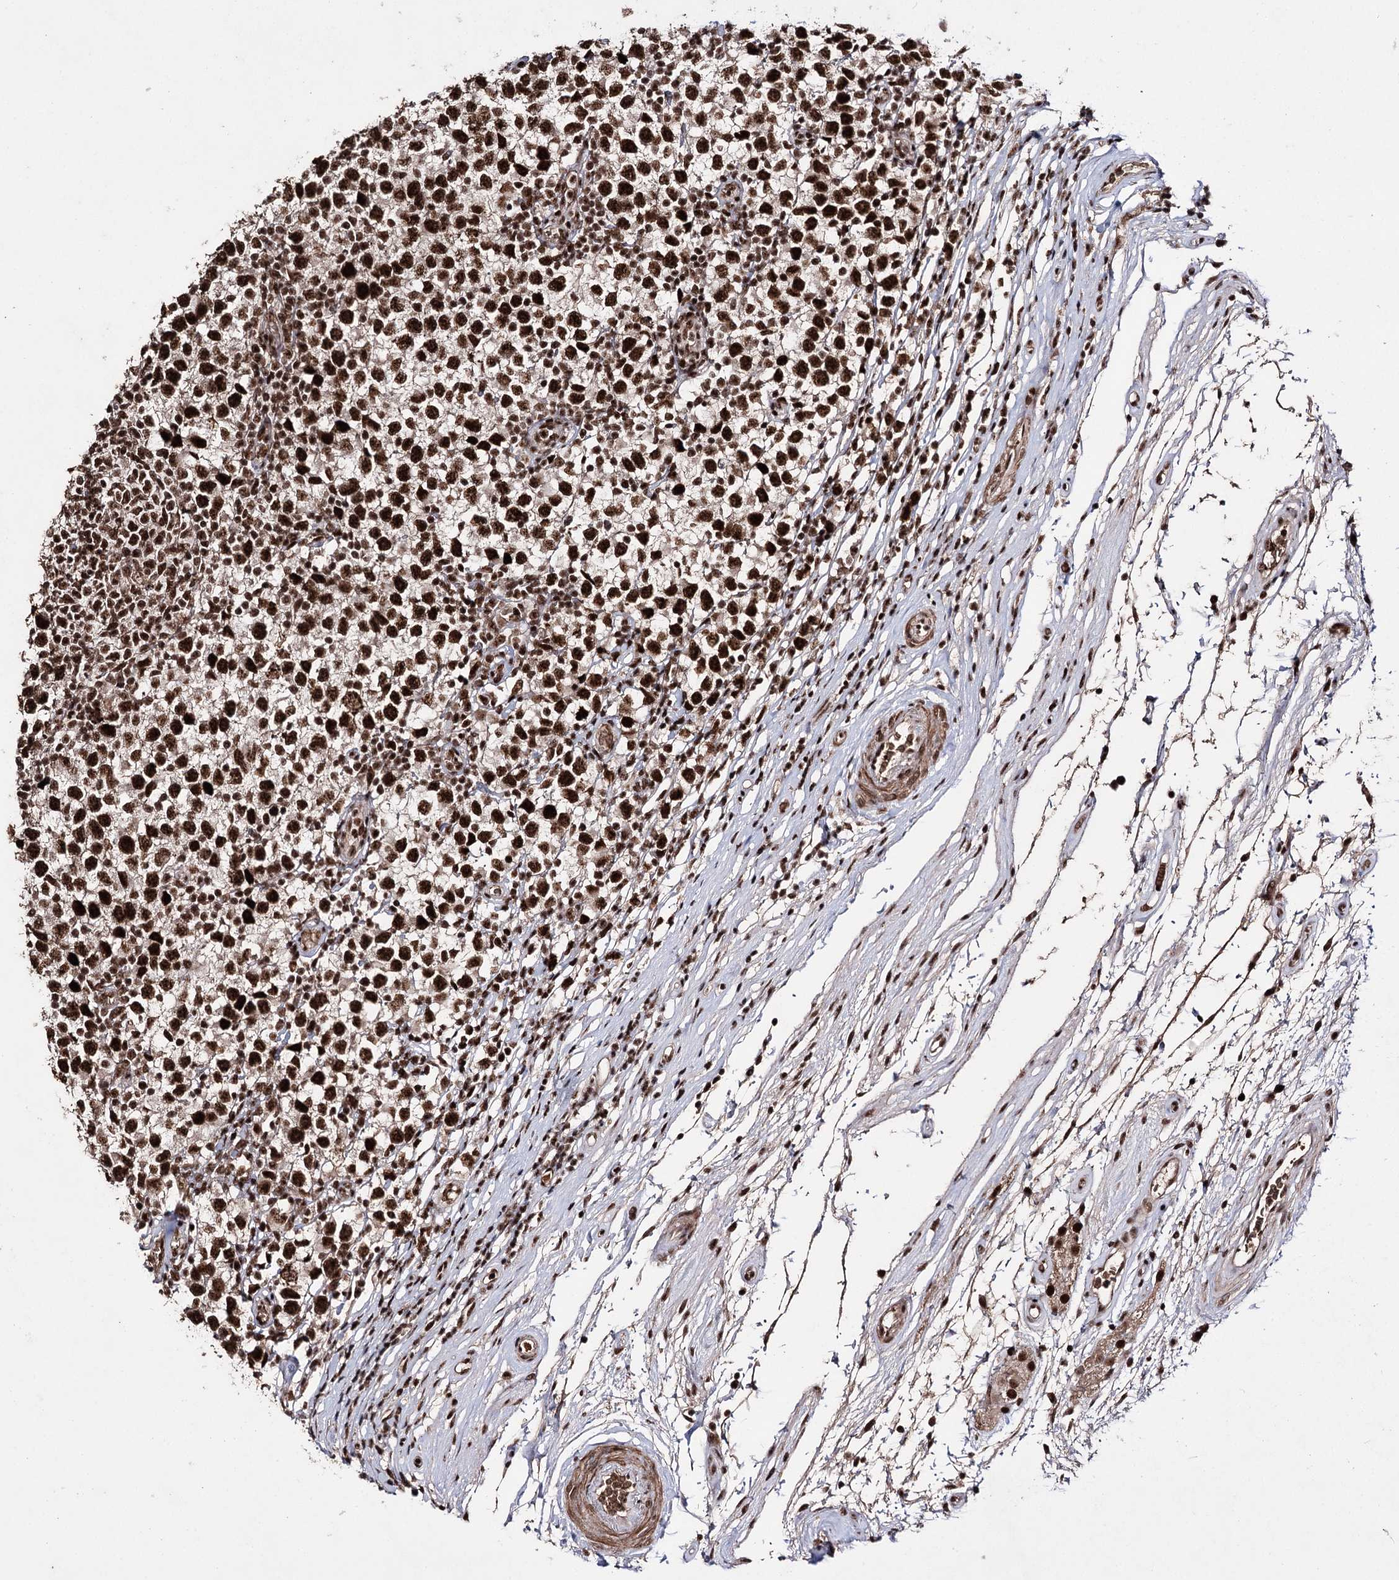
{"staining": {"intensity": "strong", "quantity": ">75%", "location": "nuclear"}, "tissue": "testis cancer", "cell_type": "Tumor cells", "image_type": "cancer", "snomed": [{"axis": "morphology", "description": "Seminoma, NOS"}, {"axis": "topography", "description": "Testis"}], "caption": "This micrograph shows immunohistochemistry (IHC) staining of human testis cancer, with high strong nuclear staining in about >75% of tumor cells.", "gene": "PRPF40A", "patient": {"sex": "male", "age": 65}}